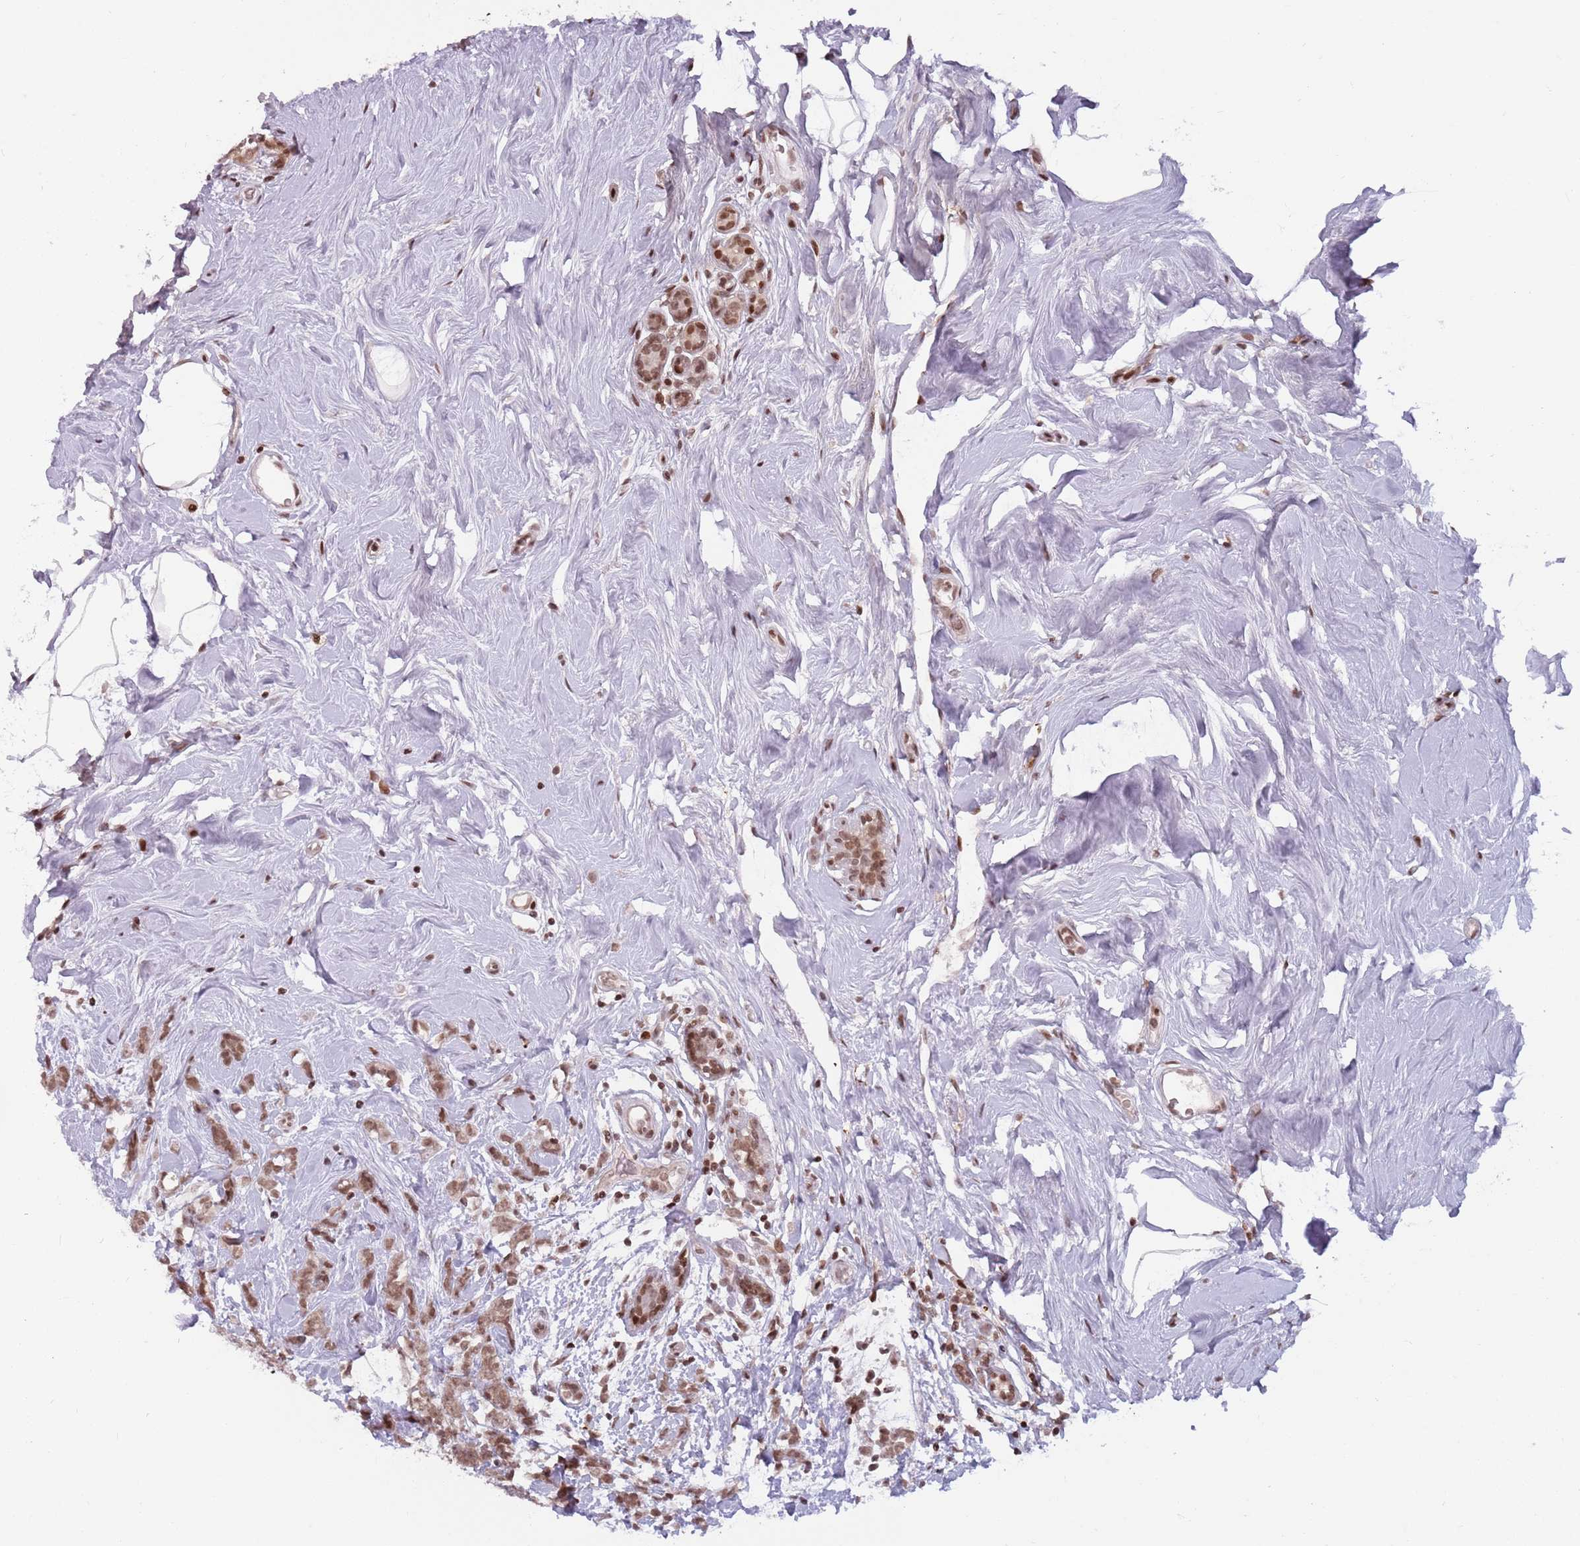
{"staining": {"intensity": "moderate", "quantity": ">75%", "location": "nuclear"}, "tissue": "breast cancer", "cell_type": "Tumor cells", "image_type": "cancer", "snomed": [{"axis": "morphology", "description": "Lobular carcinoma"}, {"axis": "topography", "description": "Breast"}], "caption": "Immunohistochemistry (IHC) photomicrograph of human breast cancer (lobular carcinoma) stained for a protein (brown), which exhibits medium levels of moderate nuclear positivity in about >75% of tumor cells.", "gene": "SH3RF3", "patient": {"sex": "female", "age": 58}}